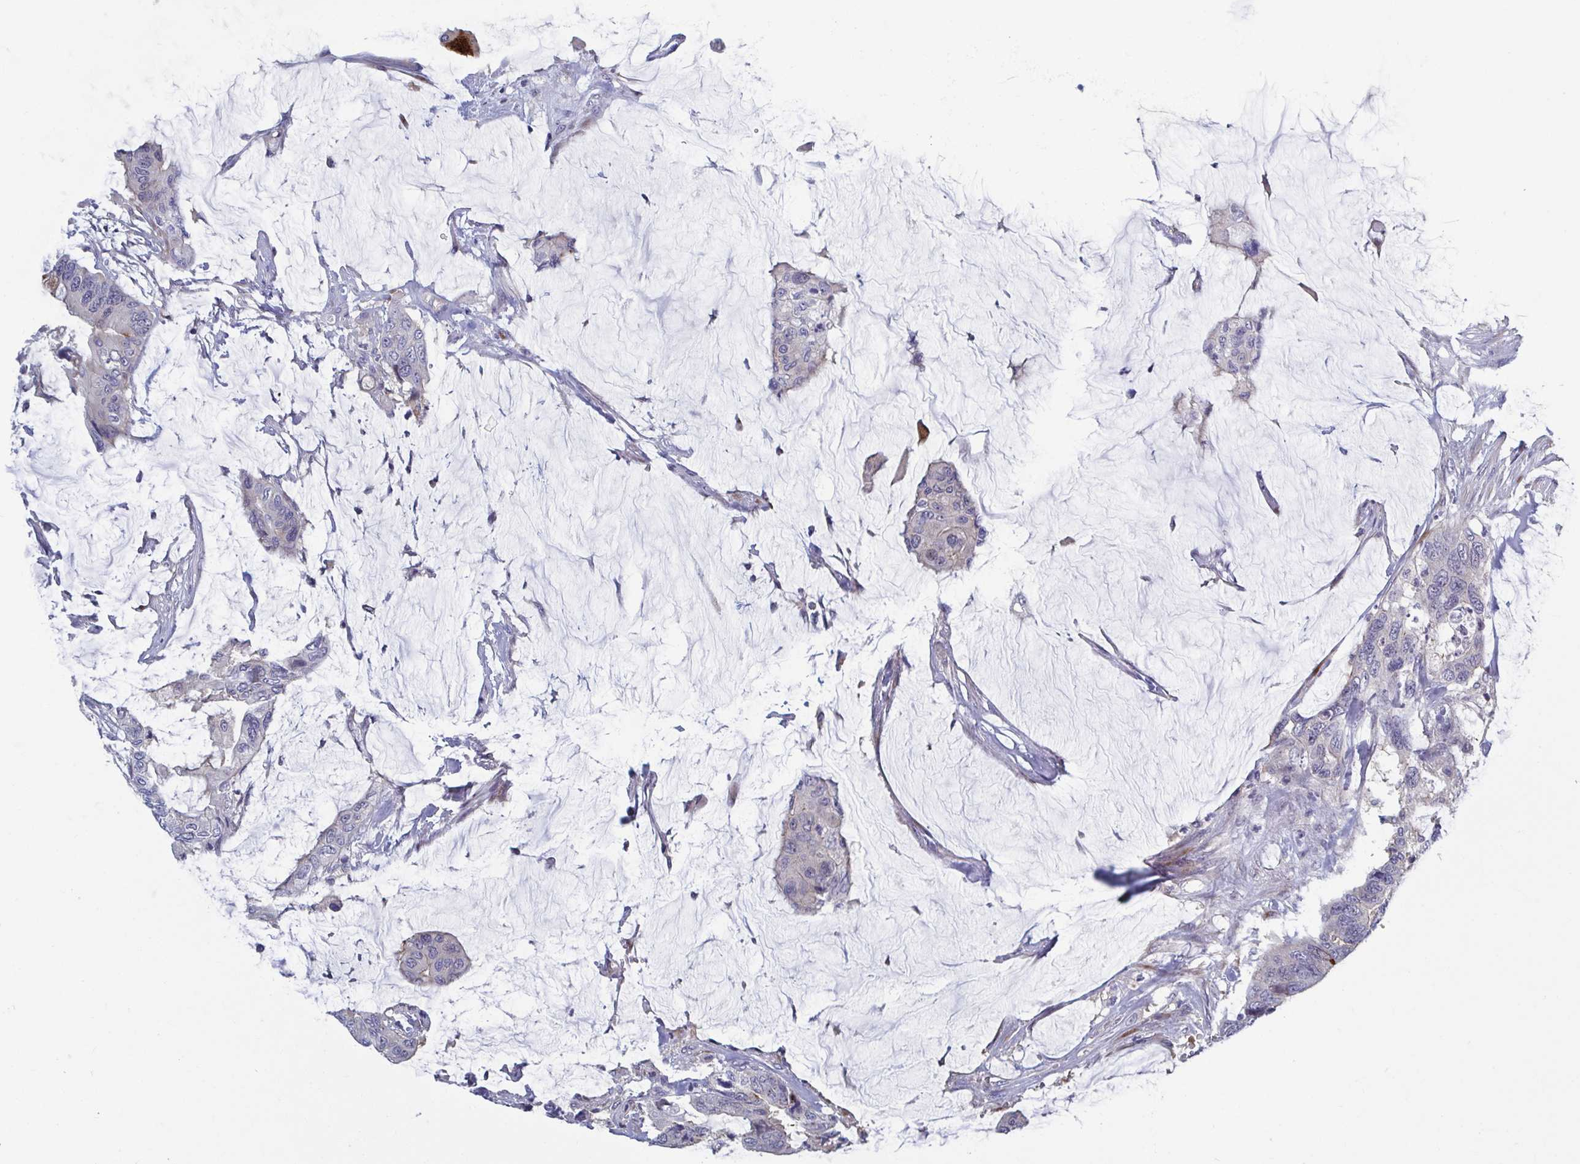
{"staining": {"intensity": "negative", "quantity": "none", "location": "none"}, "tissue": "colorectal cancer", "cell_type": "Tumor cells", "image_type": "cancer", "snomed": [{"axis": "morphology", "description": "Adenocarcinoma, NOS"}, {"axis": "topography", "description": "Rectum"}], "caption": "Tumor cells show no significant positivity in colorectal adenocarcinoma.", "gene": "LRRC38", "patient": {"sex": "female", "age": 59}}